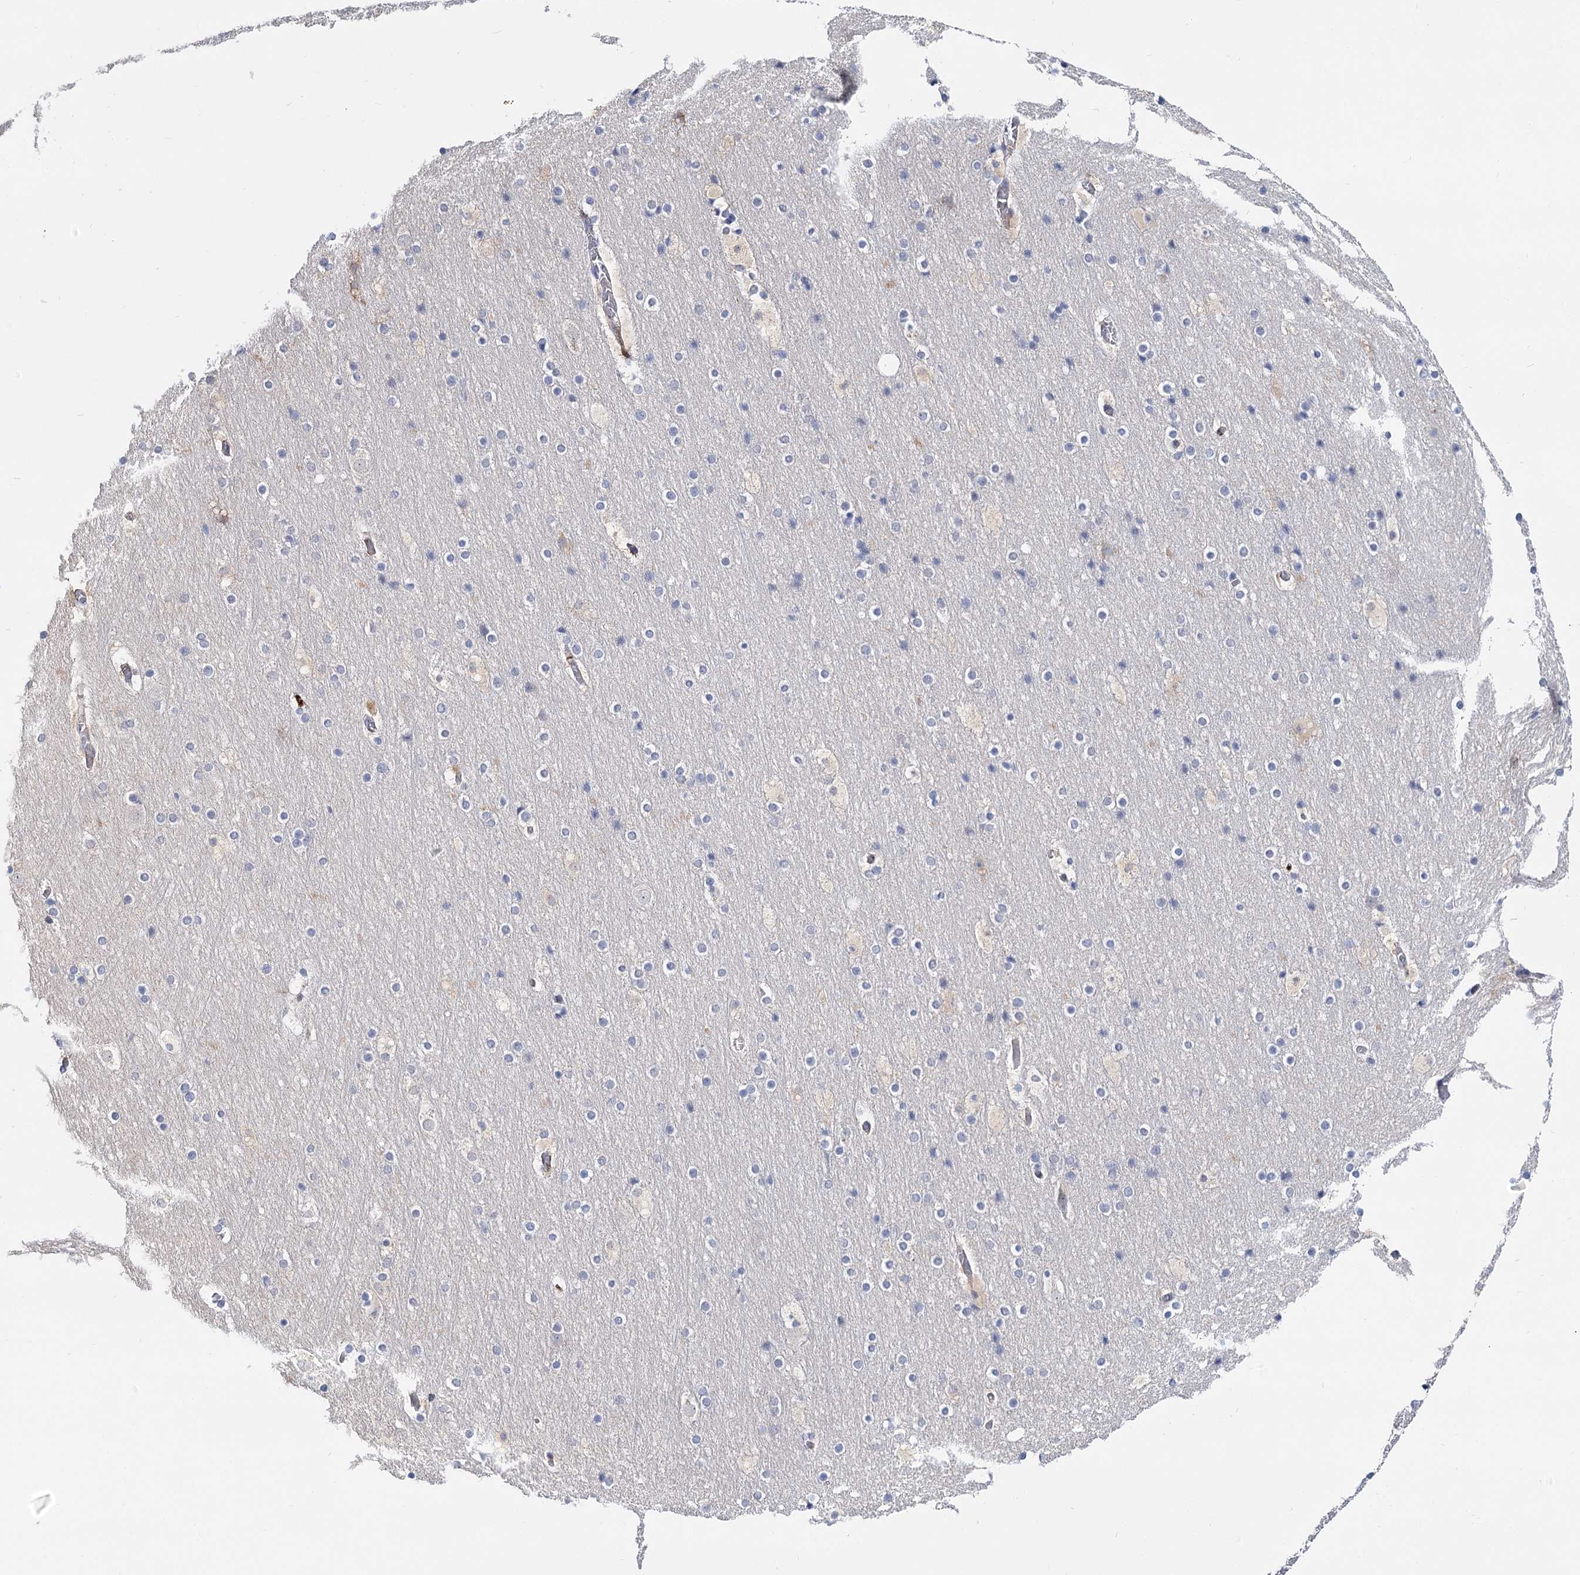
{"staining": {"intensity": "negative", "quantity": "none", "location": "none"}, "tissue": "cerebral cortex", "cell_type": "Endothelial cells", "image_type": "normal", "snomed": [{"axis": "morphology", "description": "Normal tissue, NOS"}, {"axis": "topography", "description": "Cerebral cortex"}], "caption": "High power microscopy micrograph of an immunohistochemistry micrograph of unremarkable cerebral cortex, revealing no significant expression in endothelial cells. (DAB immunohistochemistry (IHC), high magnification).", "gene": "UGP2", "patient": {"sex": "male", "age": 57}}